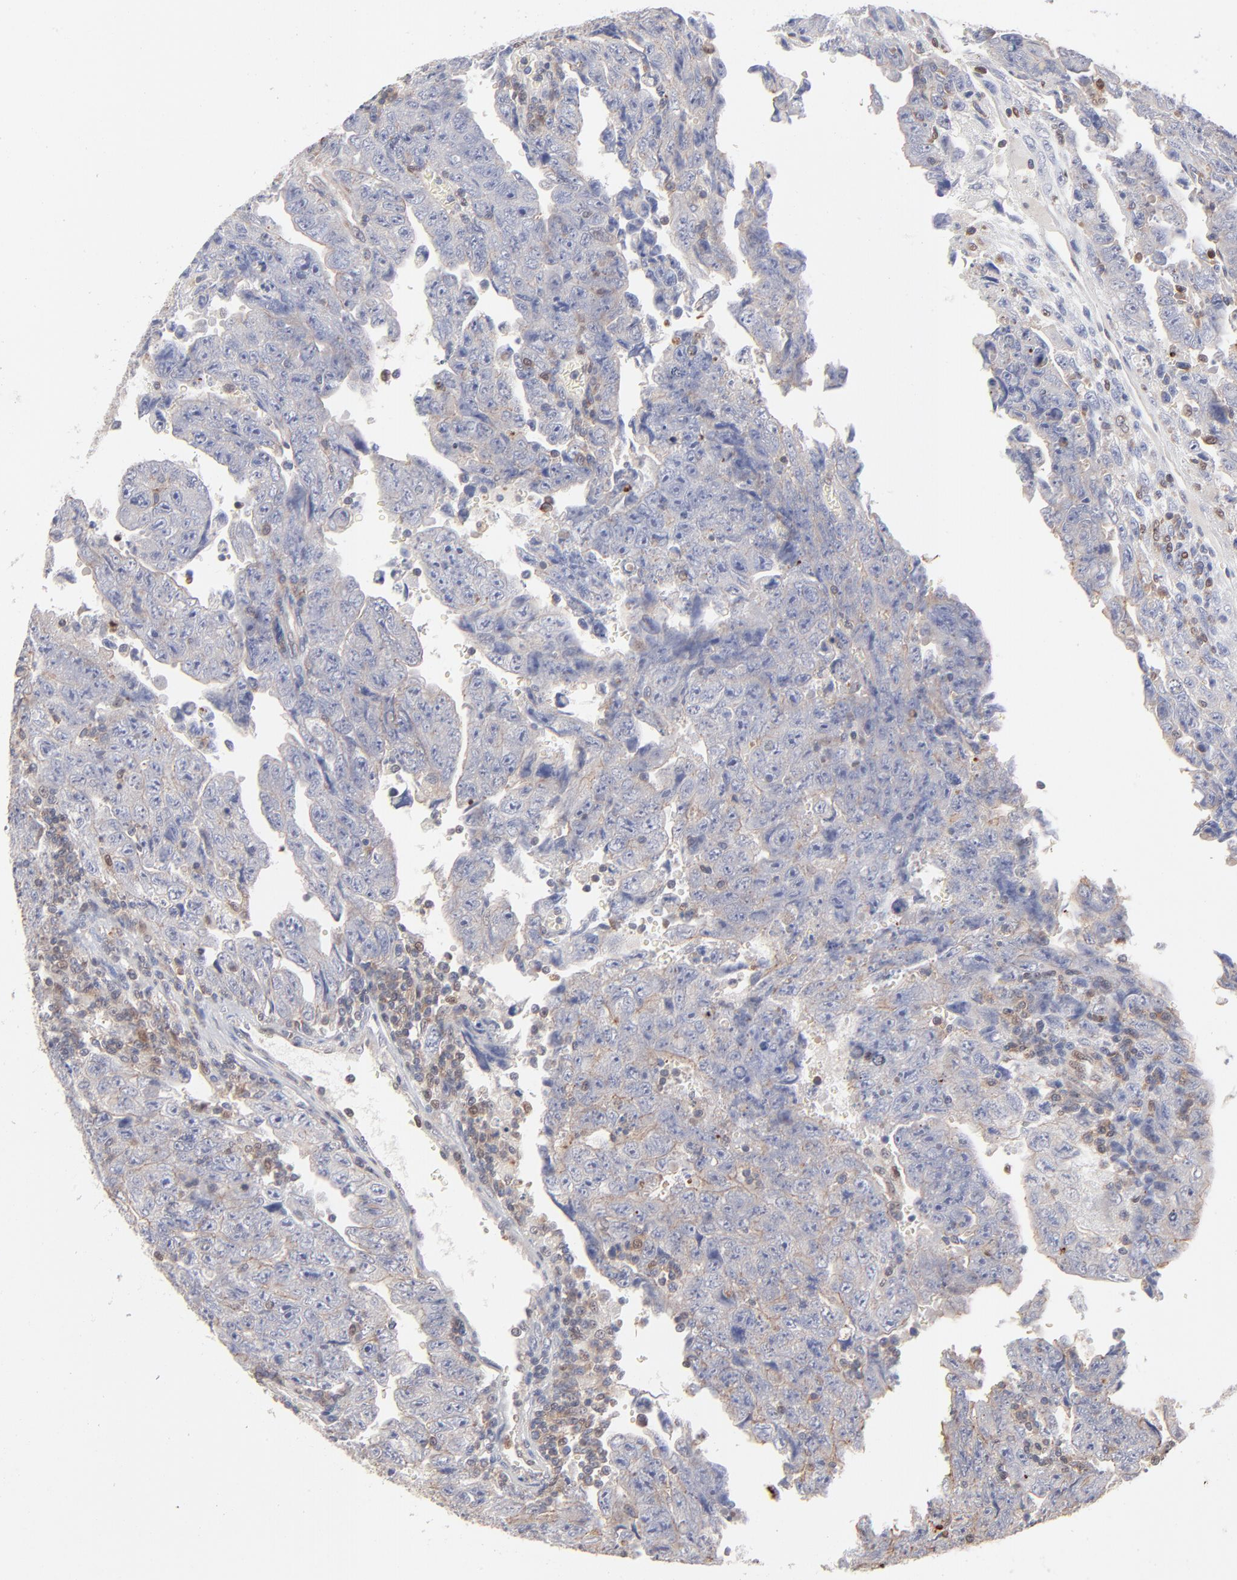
{"staining": {"intensity": "negative", "quantity": "none", "location": "none"}, "tissue": "testis cancer", "cell_type": "Tumor cells", "image_type": "cancer", "snomed": [{"axis": "morphology", "description": "Carcinoma, Embryonal, NOS"}, {"axis": "topography", "description": "Testis"}], "caption": "IHC of testis embryonal carcinoma displays no expression in tumor cells.", "gene": "ARHGEF6", "patient": {"sex": "male", "age": 28}}